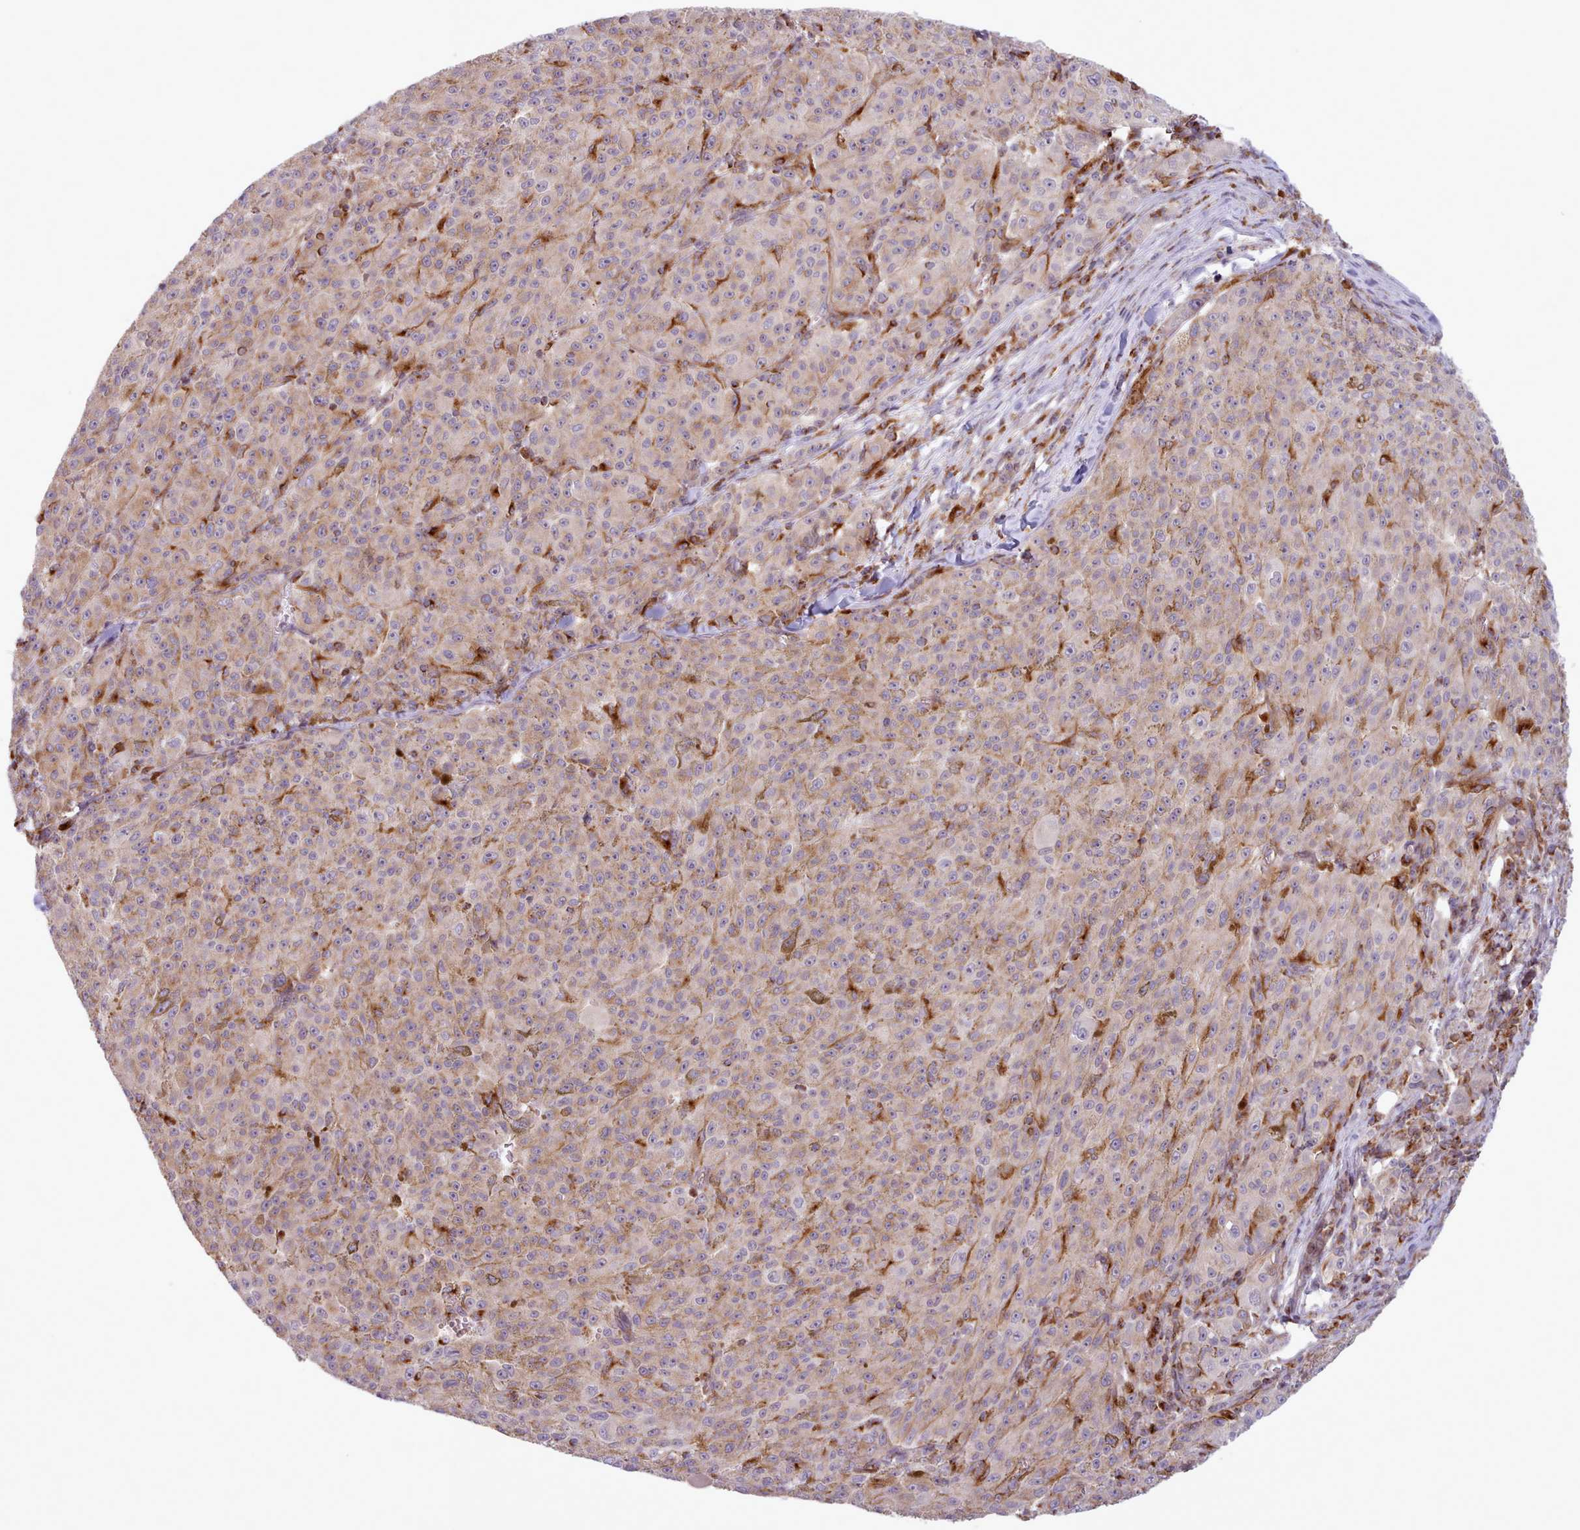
{"staining": {"intensity": "weak", "quantity": "25%-75%", "location": "cytoplasmic/membranous"}, "tissue": "melanoma", "cell_type": "Tumor cells", "image_type": "cancer", "snomed": [{"axis": "morphology", "description": "Malignant melanoma, NOS"}, {"axis": "topography", "description": "Skin"}], "caption": "Protein analysis of malignant melanoma tissue demonstrates weak cytoplasmic/membranous staining in about 25%-75% of tumor cells. (Brightfield microscopy of DAB IHC at high magnification).", "gene": "CRYBG1", "patient": {"sex": "female", "age": 52}}